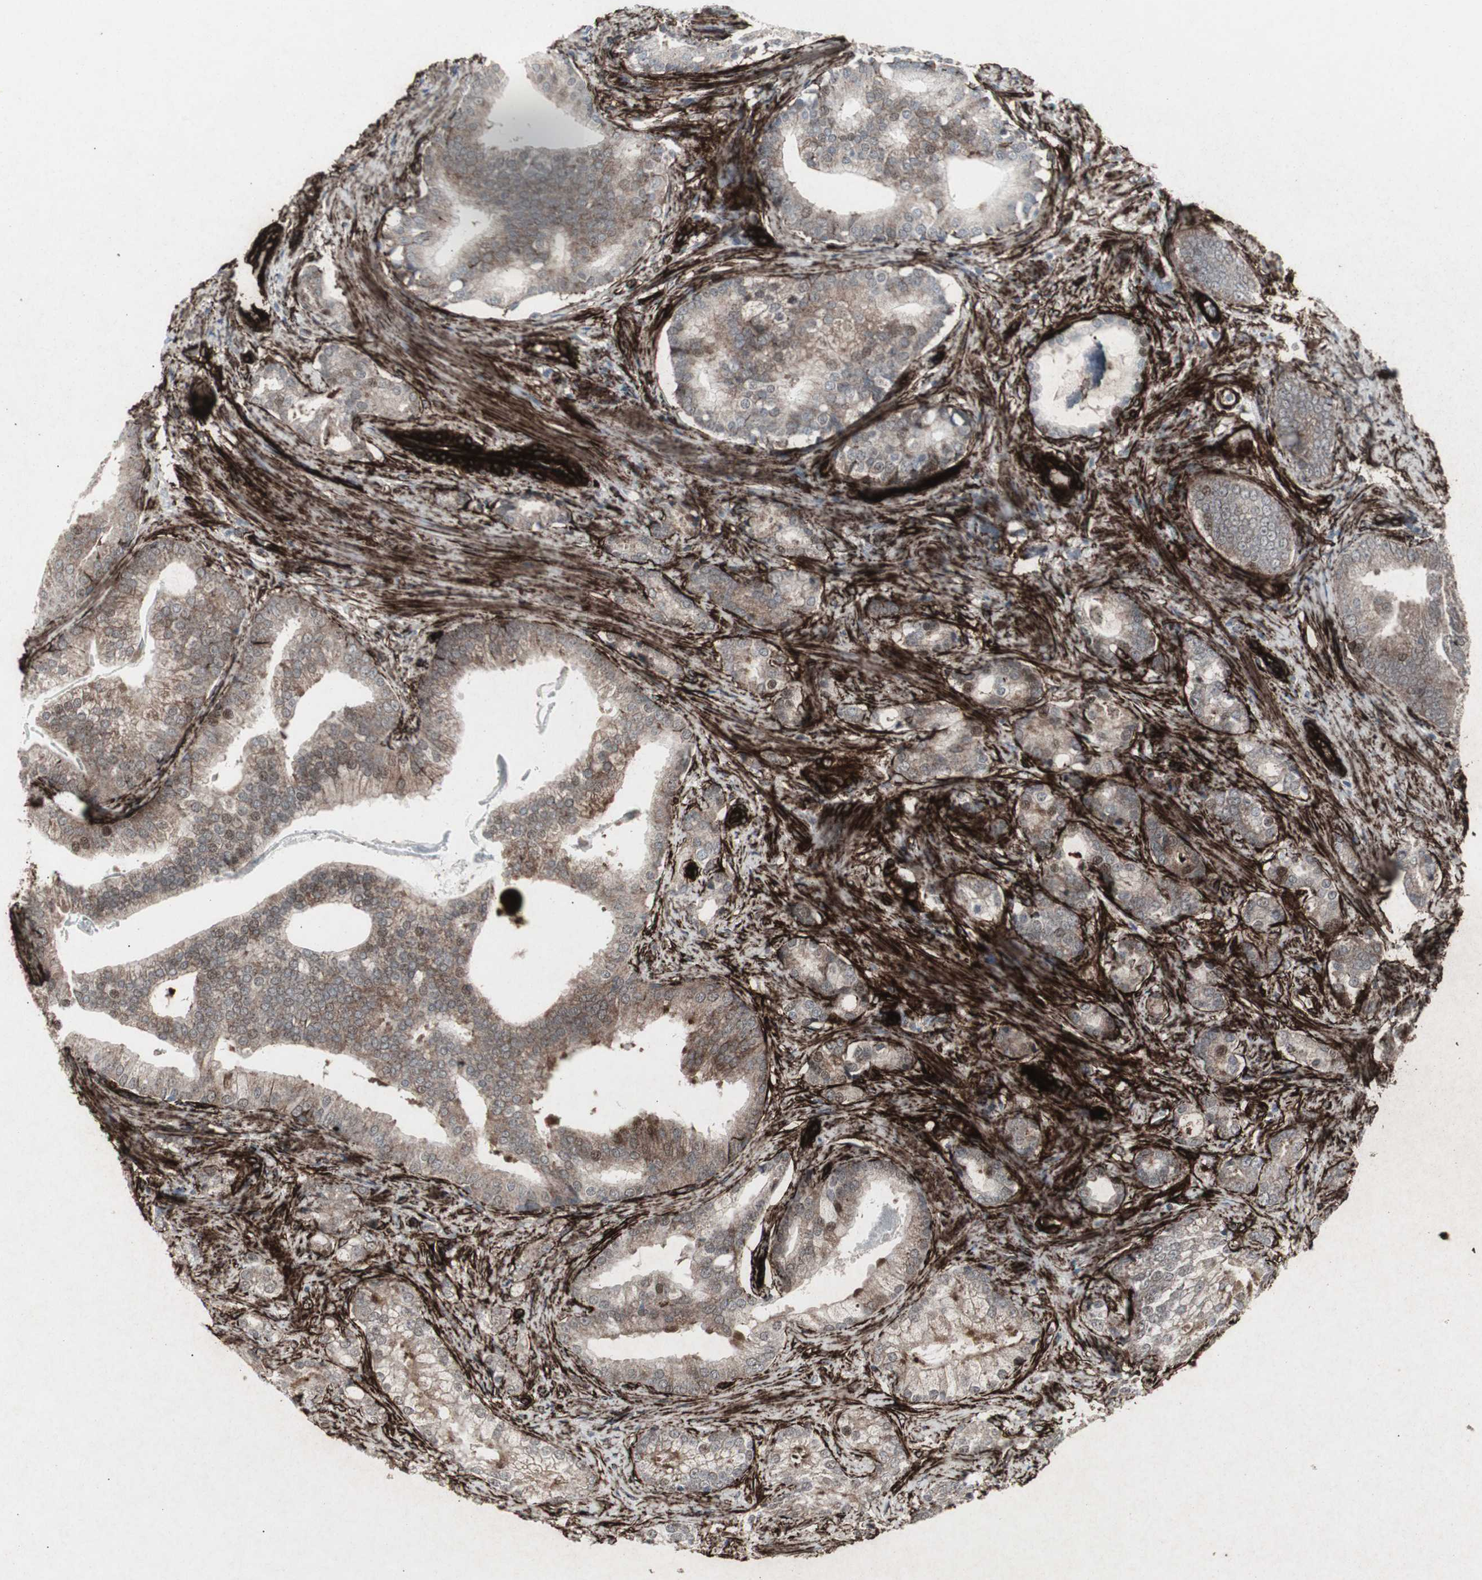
{"staining": {"intensity": "weak", "quantity": "25%-75%", "location": "cytoplasmic/membranous,nuclear"}, "tissue": "prostate cancer", "cell_type": "Tumor cells", "image_type": "cancer", "snomed": [{"axis": "morphology", "description": "Adenocarcinoma, Low grade"}, {"axis": "topography", "description": "Prostate"}], "caption": "Prostate cancer (low-grade adenocarcinoma) stained with a protein marker shows weak staining in tumor cells.", "gene": "PDGFA", "patient": {"sex": "male", "age": 58}}